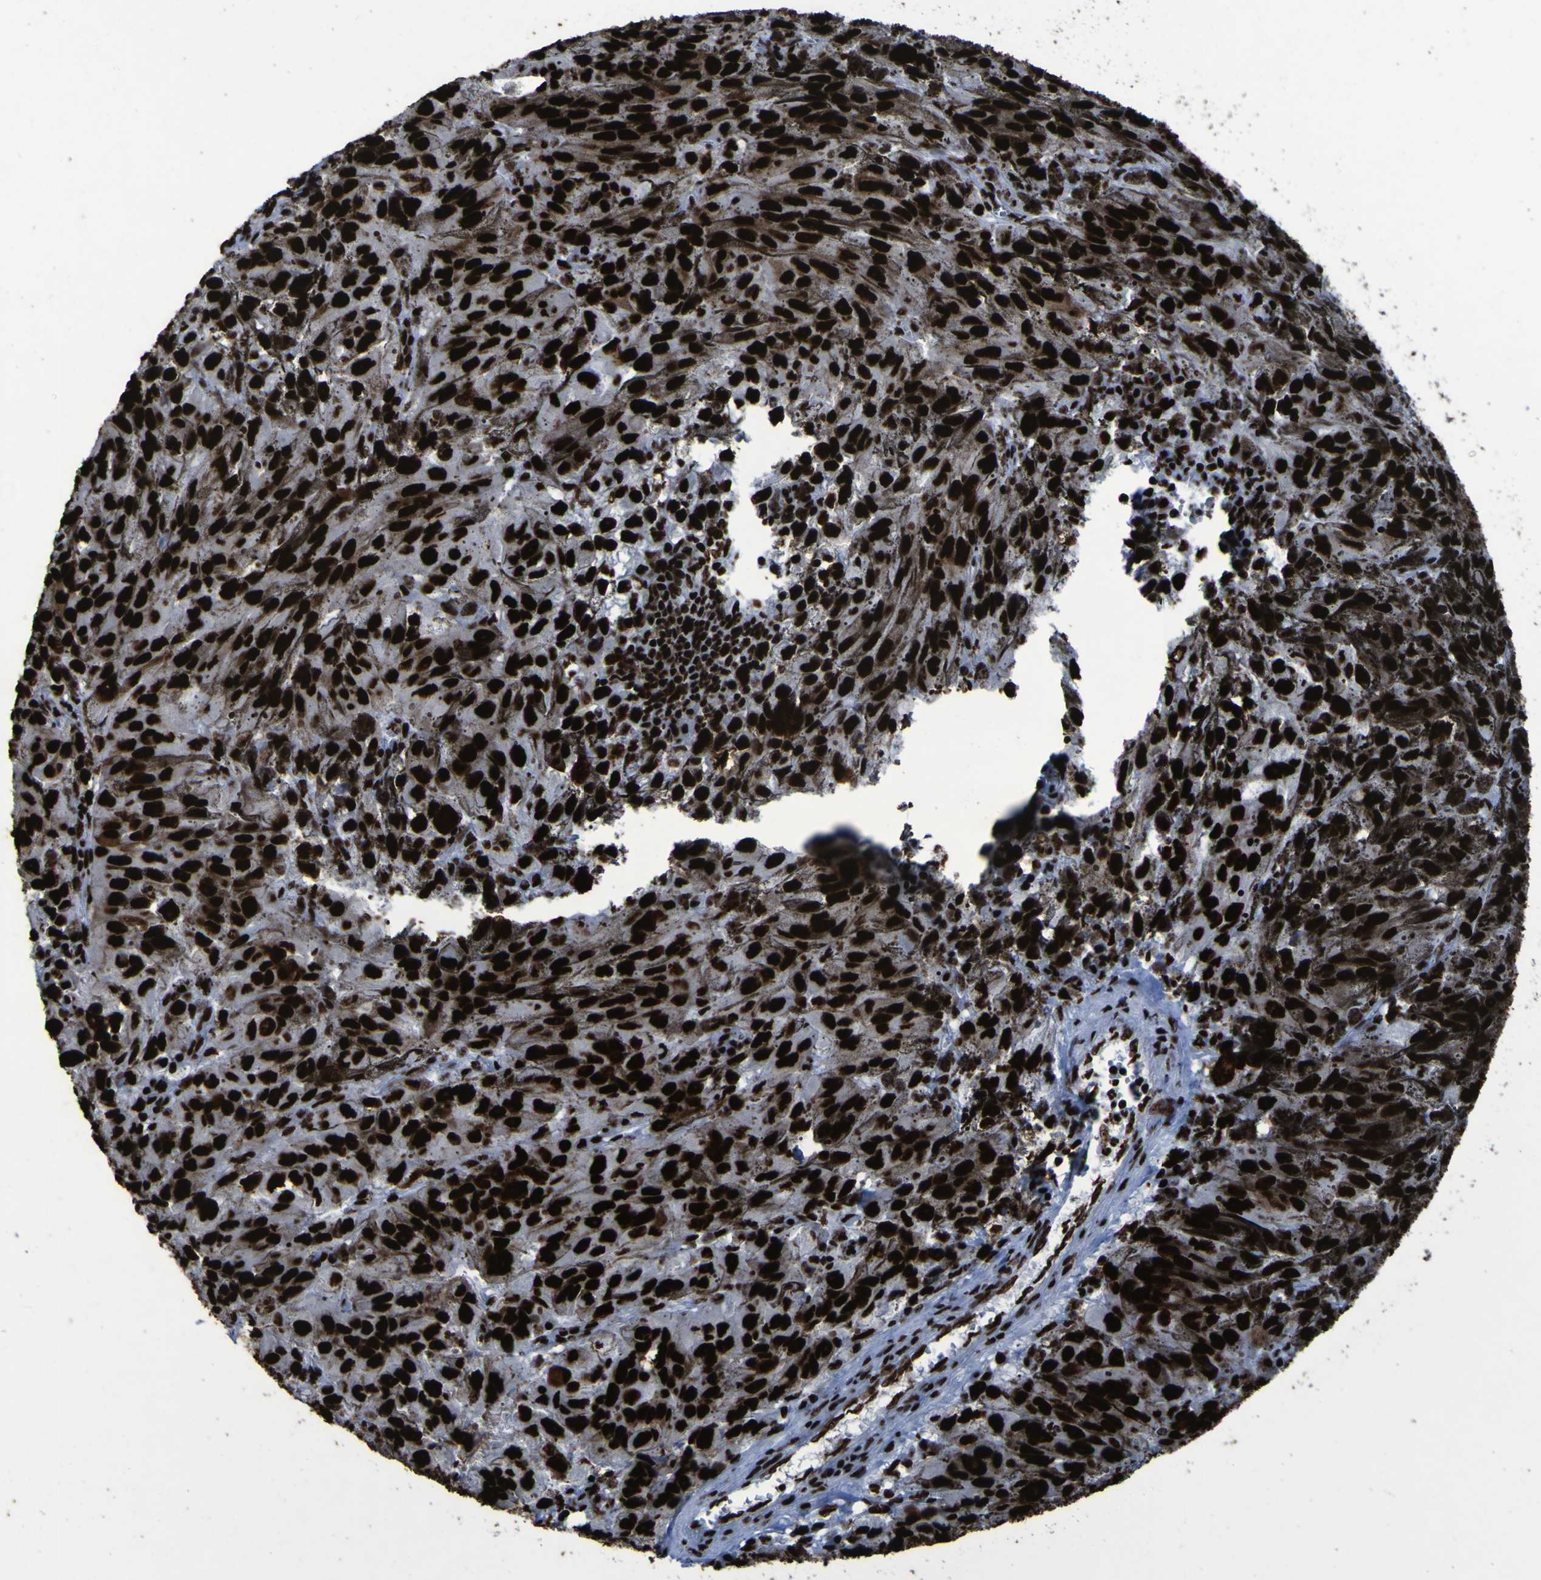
{"staining": {"intensity": "strong", "quantity": ">75%", "location": "nuclear"}, "tissue": "melanoma", "cell_type": "Tumor cells", "image_type": "cancer", "snomed": [{"axis": "morphology", "description": "Malignant melanoma, NOS"}, {"axis": "topography", "description": "Skin"}], "caption": "The immunohistochemical stain shows strong nuclear staining in tumor cells of melanoma tissue. (DAB (3,3'-diaminobenzidine) IHC, brown staining for protein, blue staining for nuclei).", "gene": "NPM1", "patient": {"sex": "female", "age": 104}}